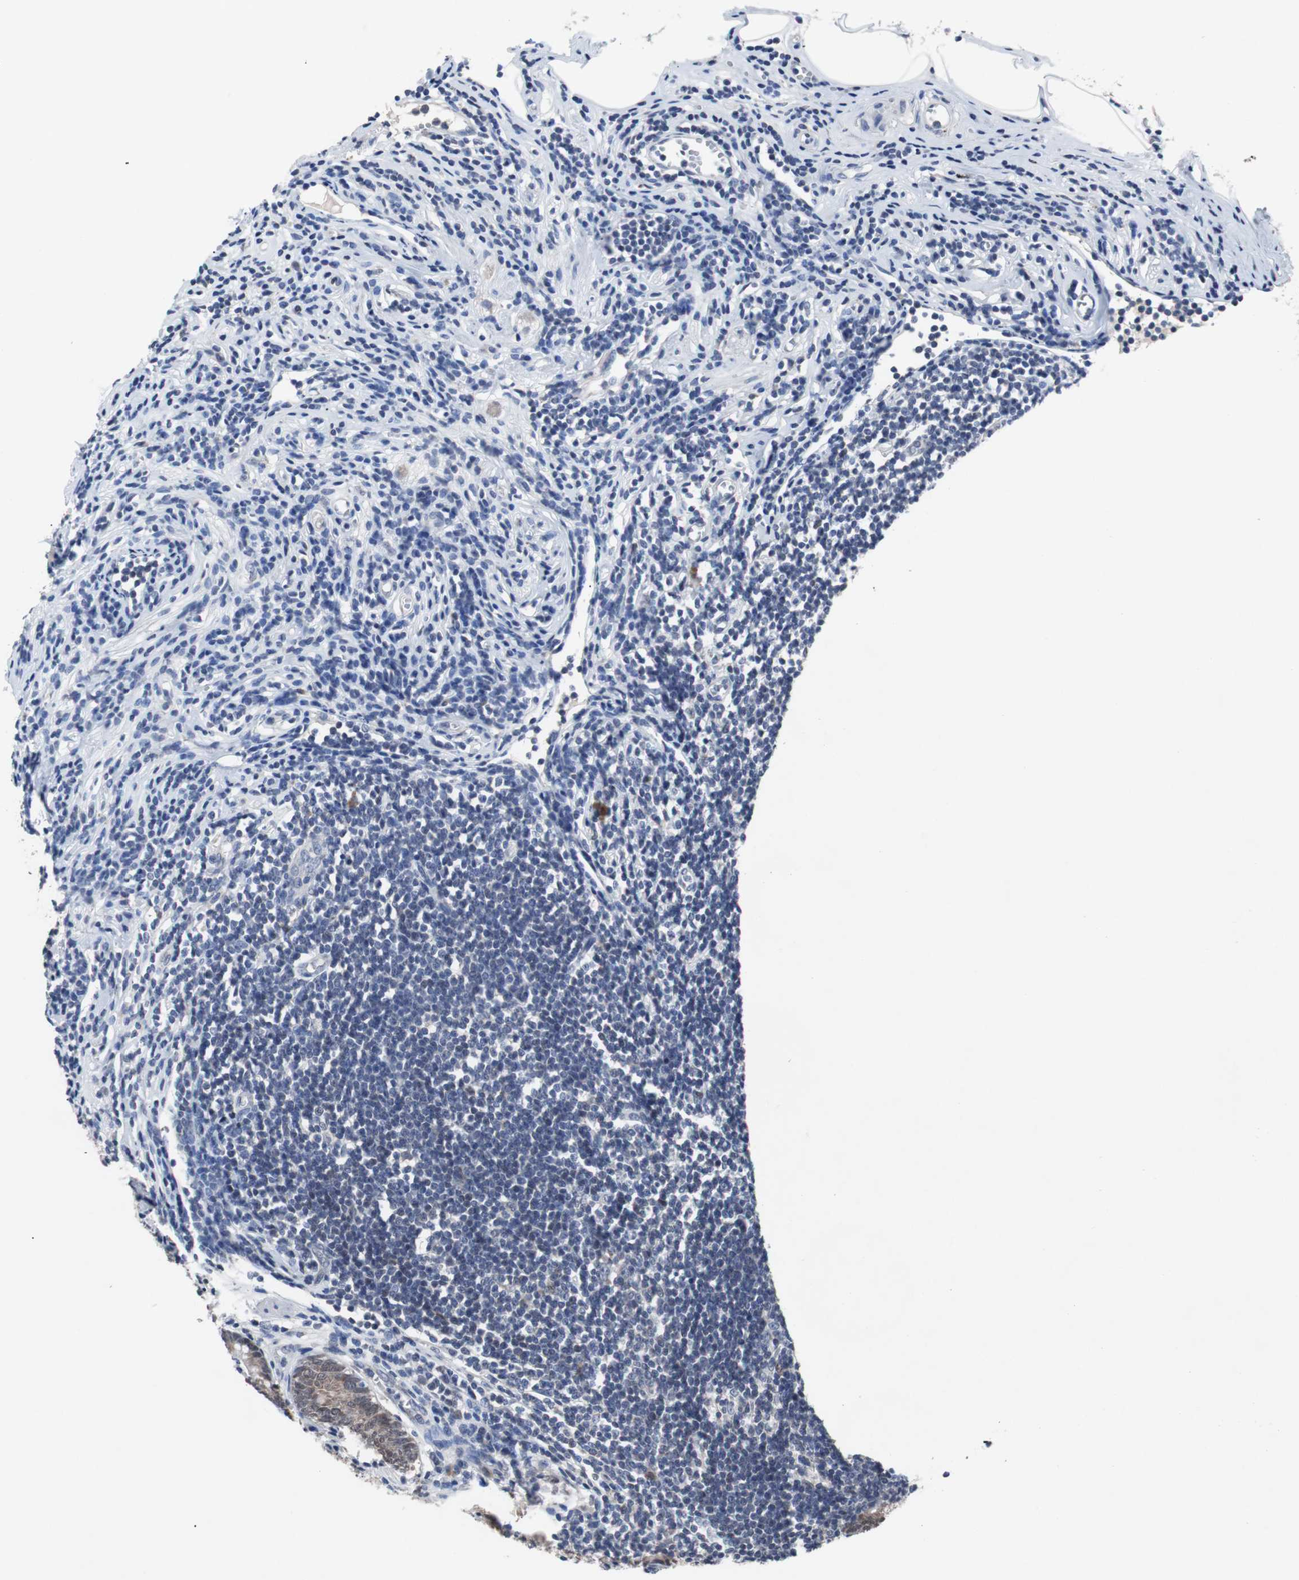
{"staining": {"intensity": "moderate", "quantity": ">75%", "location": "cytoplasmic/membranous,nuclear"}, "tissue": "appendix", "cell_type": "Glandular cells", "image_type": "normal", "snomed": [{"axis": "morphology", "description": "Normal tissue, NOS"}, {"axis": "topography", "description": "Appendix"}], "caption": "A brown stain labels moderate cytoplasmic/membranous,nuclear expression of a protein in glandular cells of unremarkable human appendix. The staining was performed using DAB (3,3'-diaminobenzidine), with brown indicating positive protein expression. Nuclei are stained blue with hematoxylin.", "gene": "RBM47", "patient": {"sex": "female", "age": 50}}